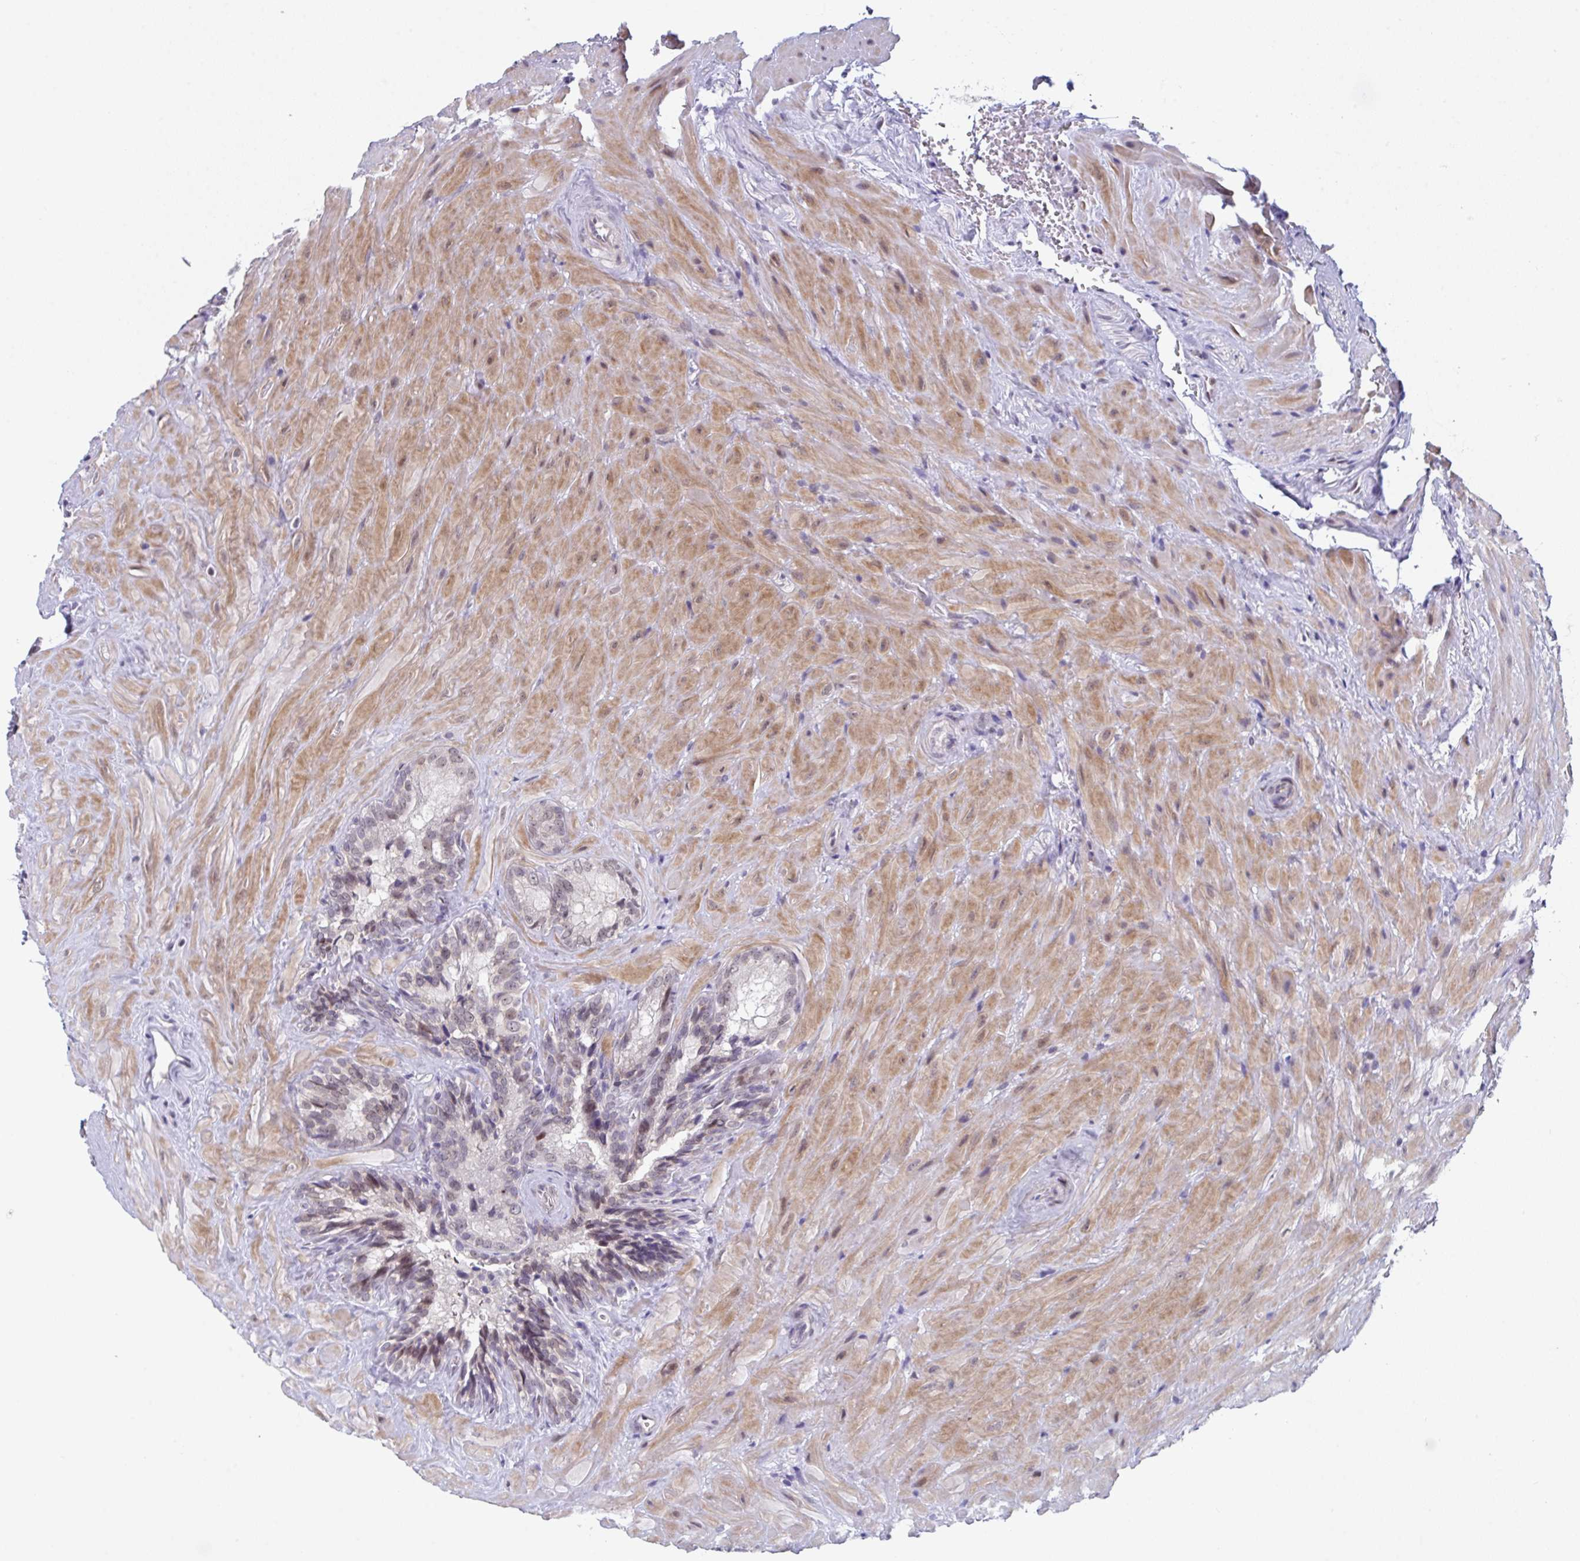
{"staining": {"intensity": "moderate", "quantity": "<25%", "location": "nuclear"}, "tissue": "seminal vesicle", "cell_type": "Glandular cells", "image_type": "normal", "snomed": [{"axis": "morphology", "description": "Normal tissue, NOS"}, {"axis": "topography", "description": "Seminal veicle"}], "caption": "A high-resolution histopathology image shows IHC staining of normal seminal vesicle, which displays moderate nuclear positivity in approximately <25% of glandular cells.", "gene": "RBM18", "patient": {"sex": "male", "age": 47}}